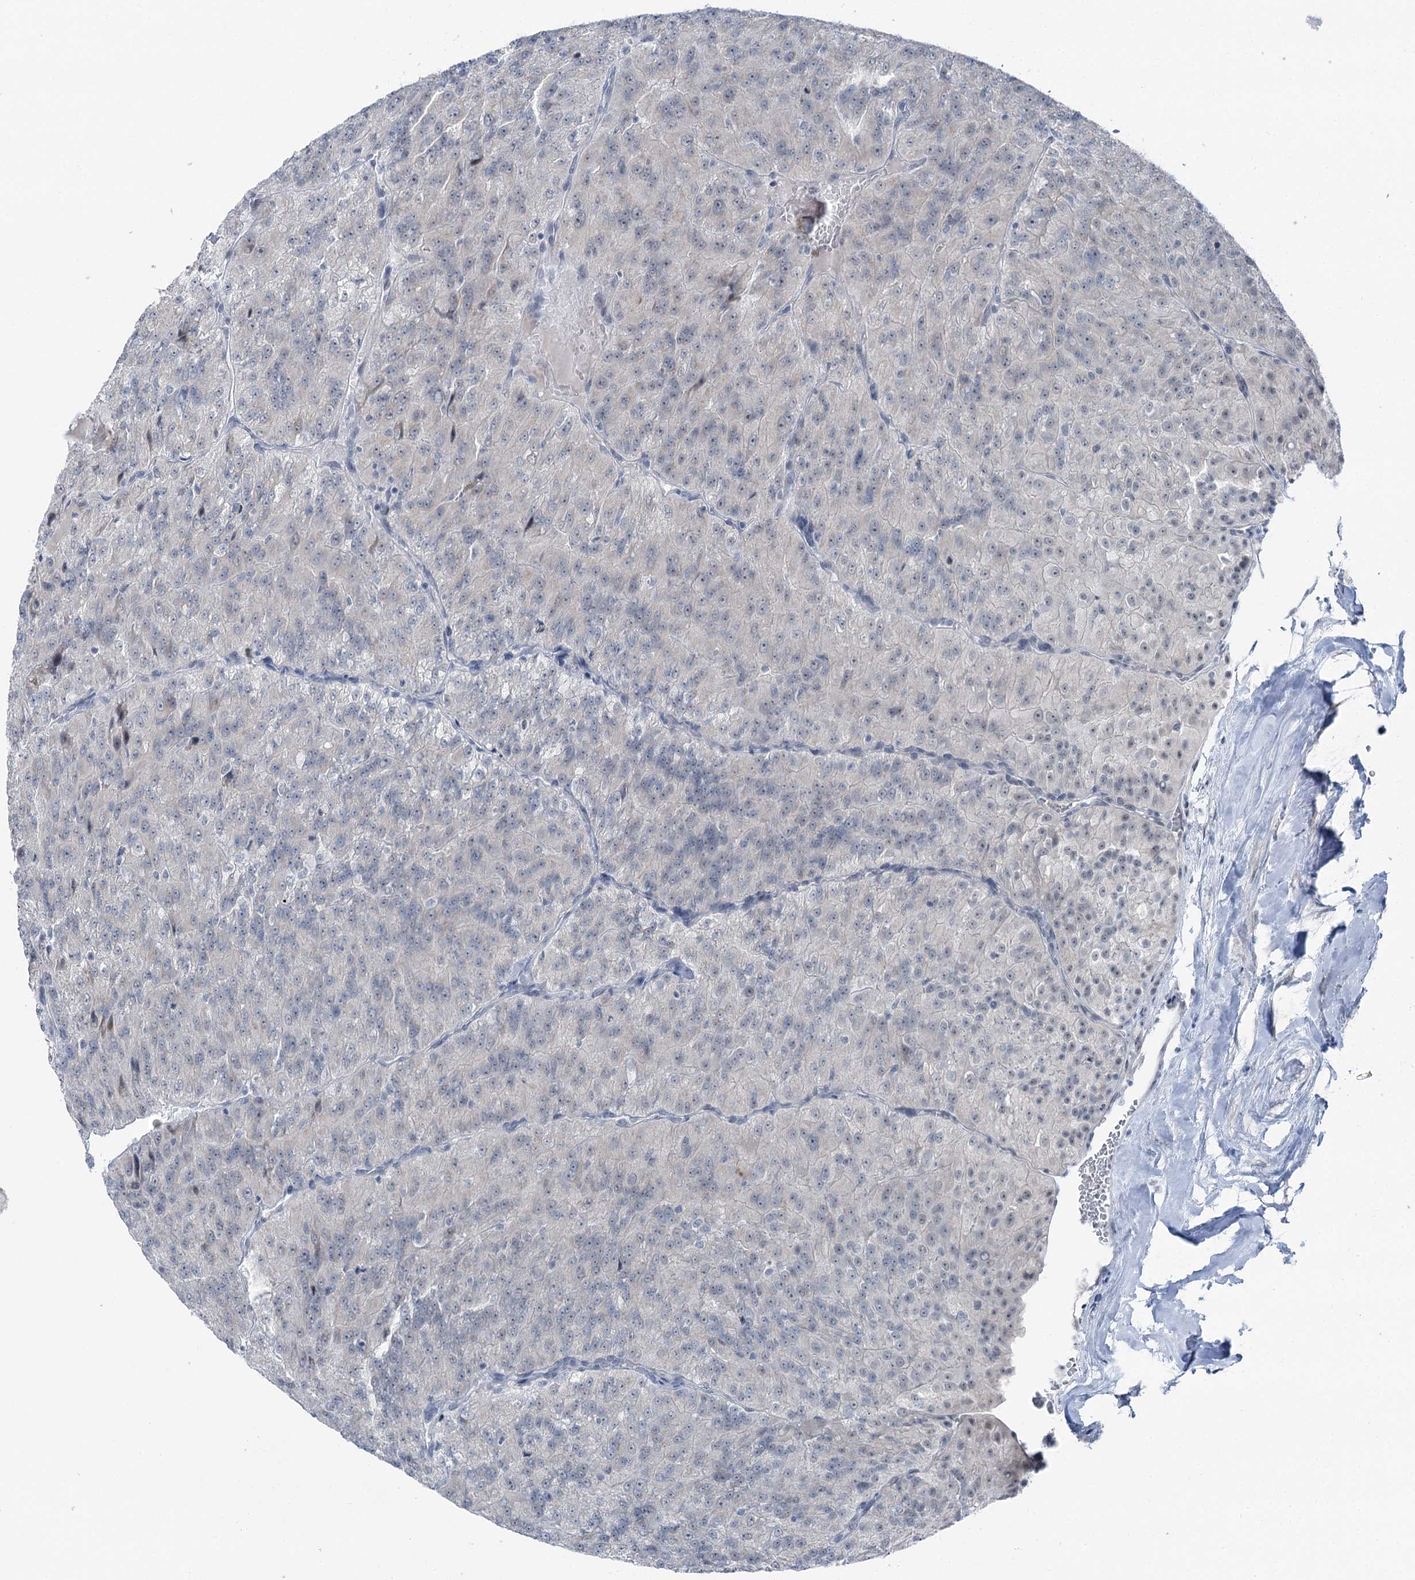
{"staining": {"intensity": "negative", "quantity": "none", "location": "none"}, "tissue": "renal cancer", "cell_type": "Tumor cells", "image_type": "cancer", "snomed": [{"axis": "morphology", "description": "Adenocarcinoma, NOS"}, {"axis": "topography", "description": "Kidney"}], "caption": "A high-resolution histopathology image shows IHC staining of renal adenocarcinoma, which exhibits no significant staining in tumor cells.", "gene": "STEEP1", "patient": {"sex": "female", "age": 63}}